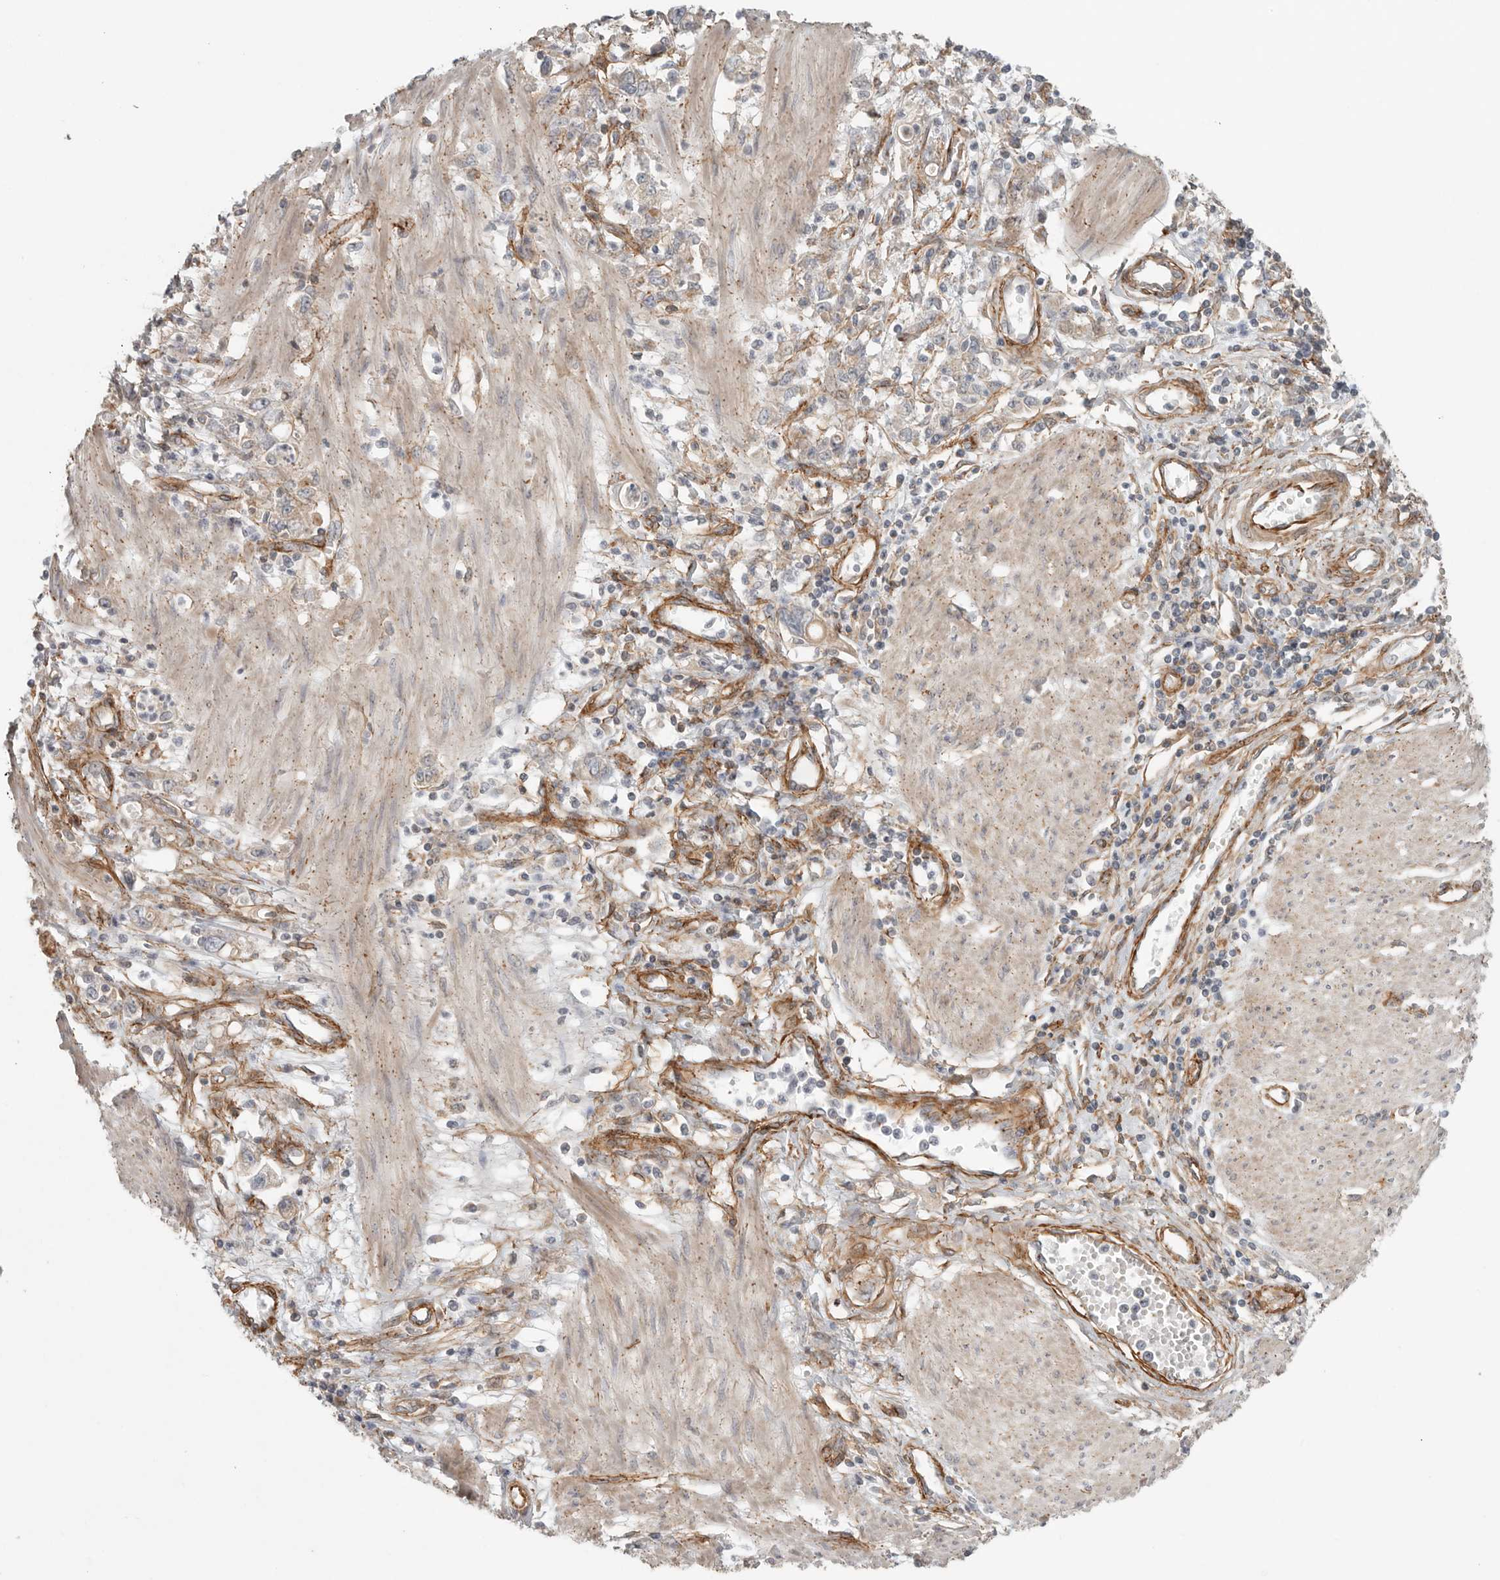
{"staining": {"intensity": "weak", "quantity": "<25%", "location": "cytoplasmic/membranous"}, "tissue": "stomach cancer", "cell_type": "Tumor cells", "image_type": "cancer", "snomed": [{"axis": "morphology", "description": "Adenocarcinoma, NOS"}, {"axis": "topography", "description": "Stomach"}], "caption": "Immunohistochemistry histopathology image of stomach cancer stained for a protein (brown), which shows no staining in tumor cells.", "gene": "LONRF1", "patient": {"sex": "female", "age": 76}}